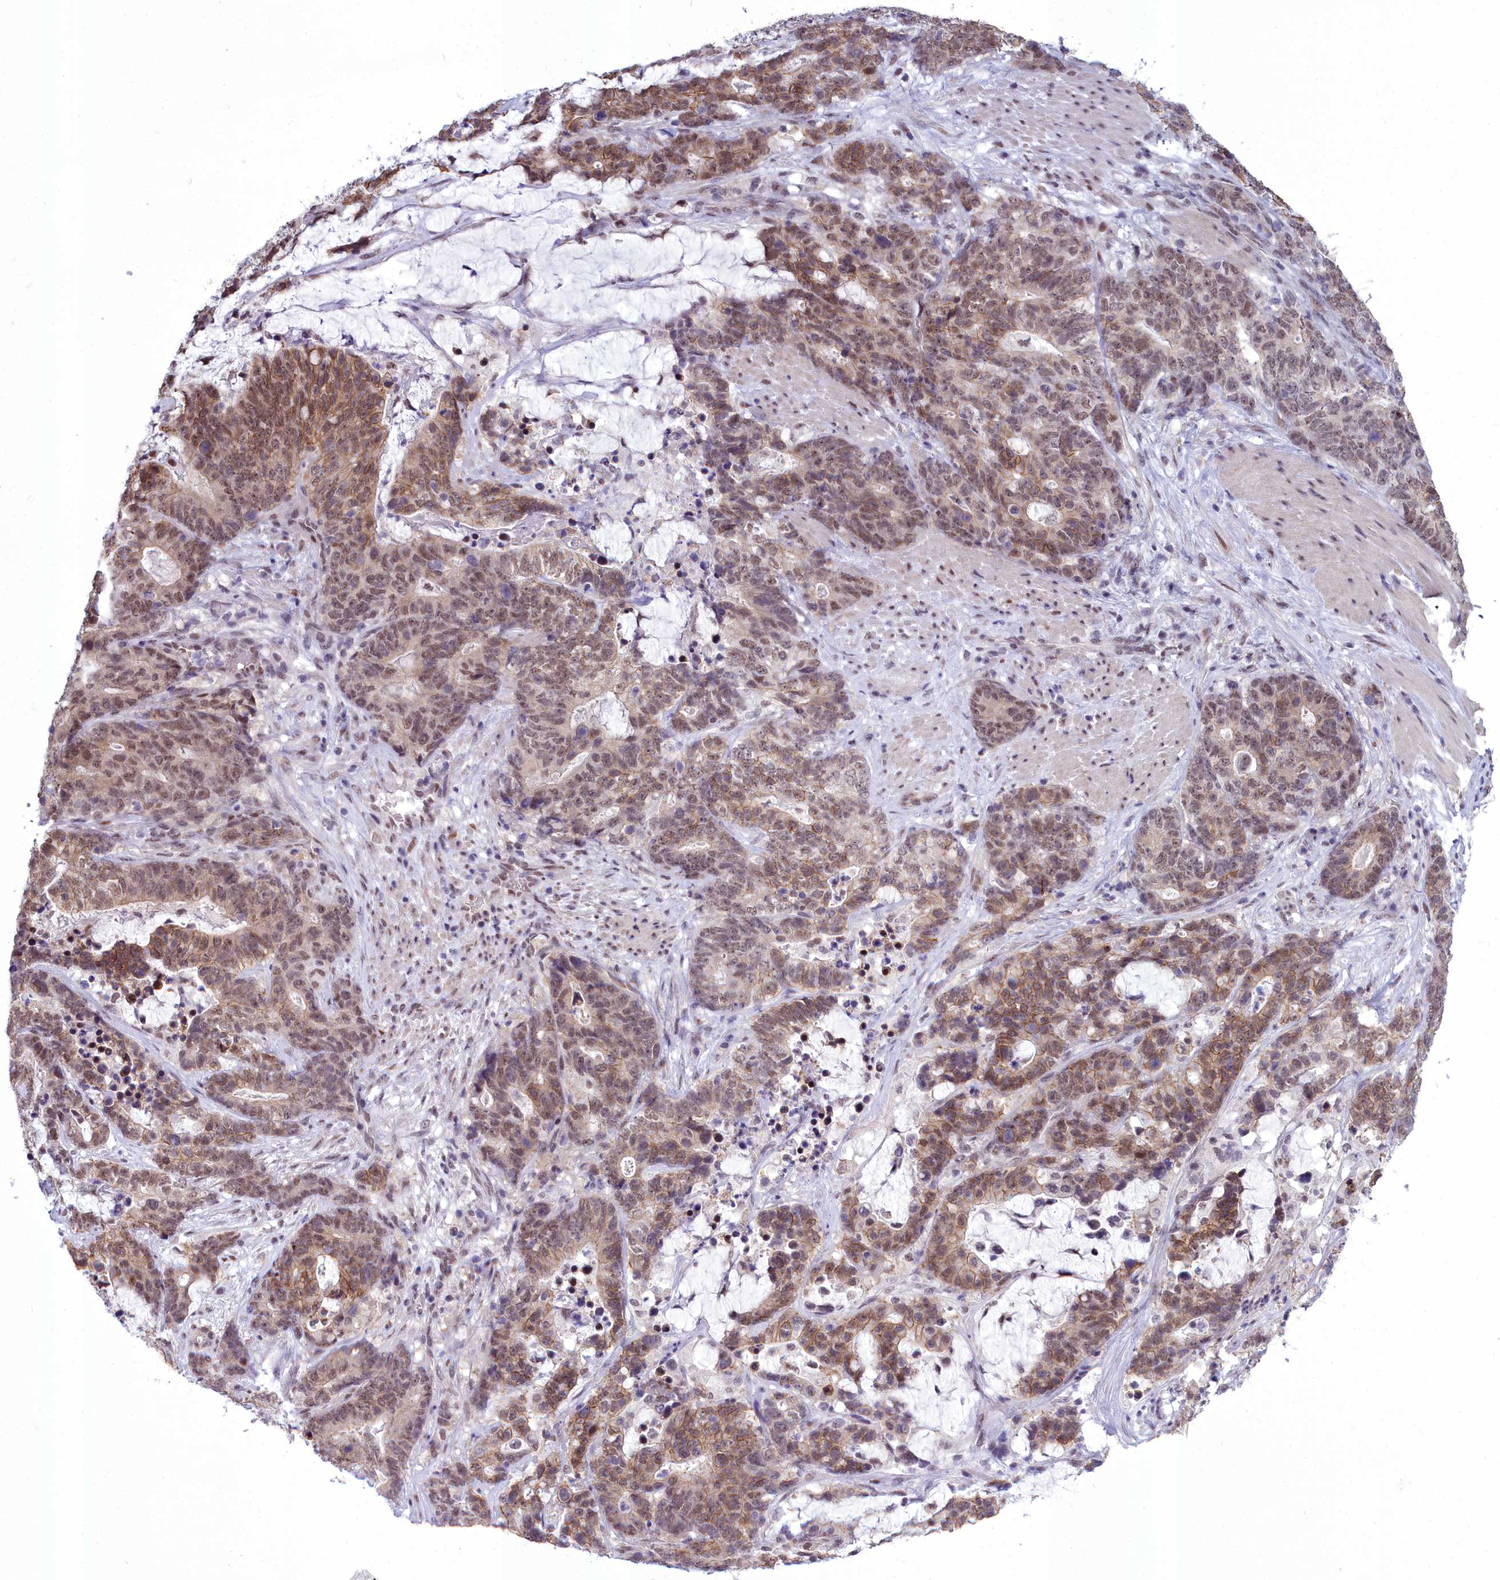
{"staining": {"intensity": "moderate", "quantity": ">75%", "location": "cytoplasmic/membranous,nuclear"}, "tissue": "stomach cancer", "cell_type": "Tumor cells", "image_type": "cancer", "snomed": [{"axis": "morphology", "description": "Adenocarcinoma, NOS"}, {"axis": "topography", "description": "Stomach"}], "caption": "This is an image of IHC staining of stomach cancer (adenocarcinoma), which shows moderate staining in the cytoplasmic/membranous and nuclear of tumor cells.", "gene": "CEACAM19", "patient": {"sex": "female", "age": 76}}